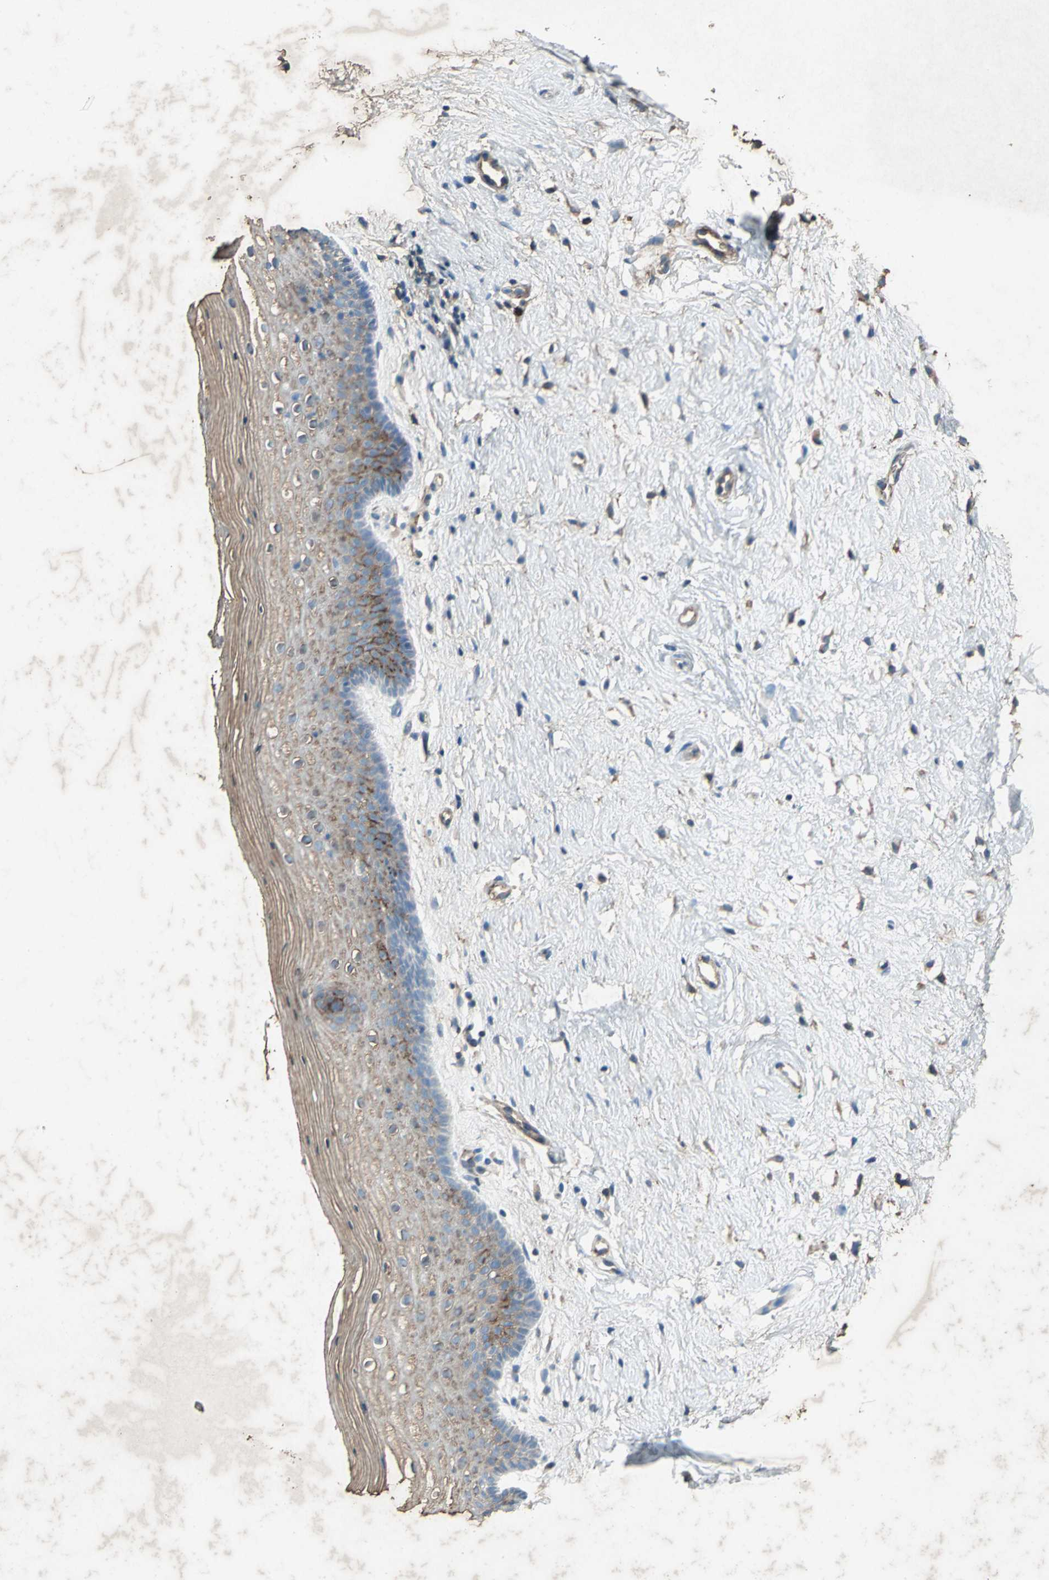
{"staining": {"intensity": "weak", "quantity": ">75%", "location": "cytoplasmic/membranous"}, "tissue": "vagina", "cell_type": "Squamous epithelial cells", "image_type": "normal", "snomed": [{"axis": "morphology", "description": "Normal tissue, NOS"}, {"axis": "topography", "description": "Vagina"}], "caption": "Protein staining of unremarkable vagina displays weak cytoplasmic/membranous positivity in approximately >75% of squamous epithelial cells. (Brightfield microscopy of DAB IHC at high magnification).", "gene": "CCR6", "patient": {"sex": "female", "age": 46}}